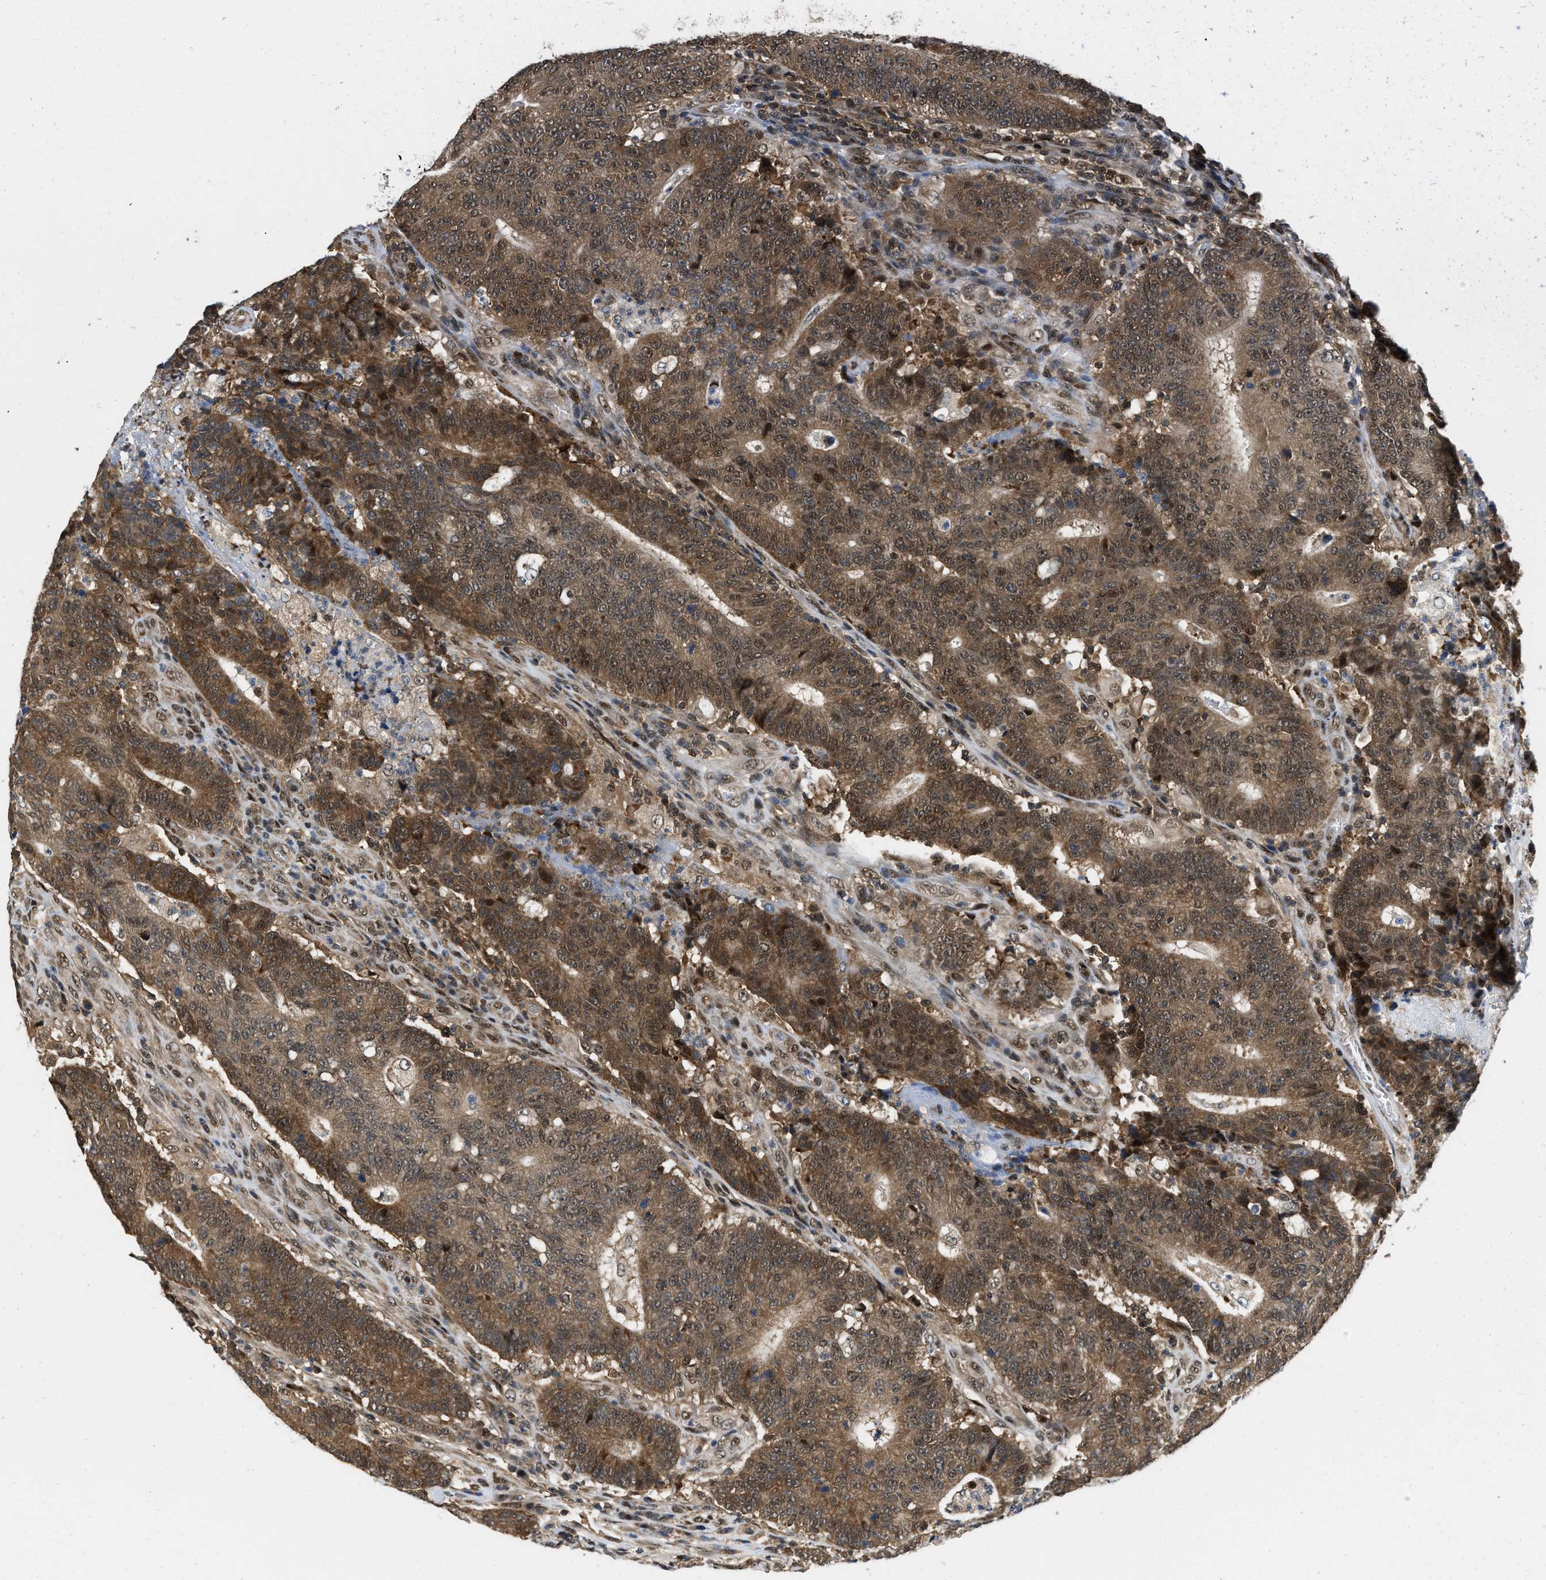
{"staining": {"intensity": "strong", "quantity": ">75%", "location": "cytoplasmic/membranous,nuclear"}, "tissue": "colorectal cancer", "cell_type": "Tumor cells", "image_type": "cancer", "snomed": [{"axis": "morphology", "description": "Normal tissue, NOS"}, {"axis": "morphology", "description": "Adenocarcinoma, NOS"}, {"axis": "topography", "description": "Colon"}], "caption": "Immunohistochemical staining of human adenocarcinoma (colorectal) shows high levels of strong cytoplasmic/membranous and nuclear staining in approximately >75% of tumor cells.", "gene": "ATF7IP", "patient": {"sex": "female", "age": 75}}